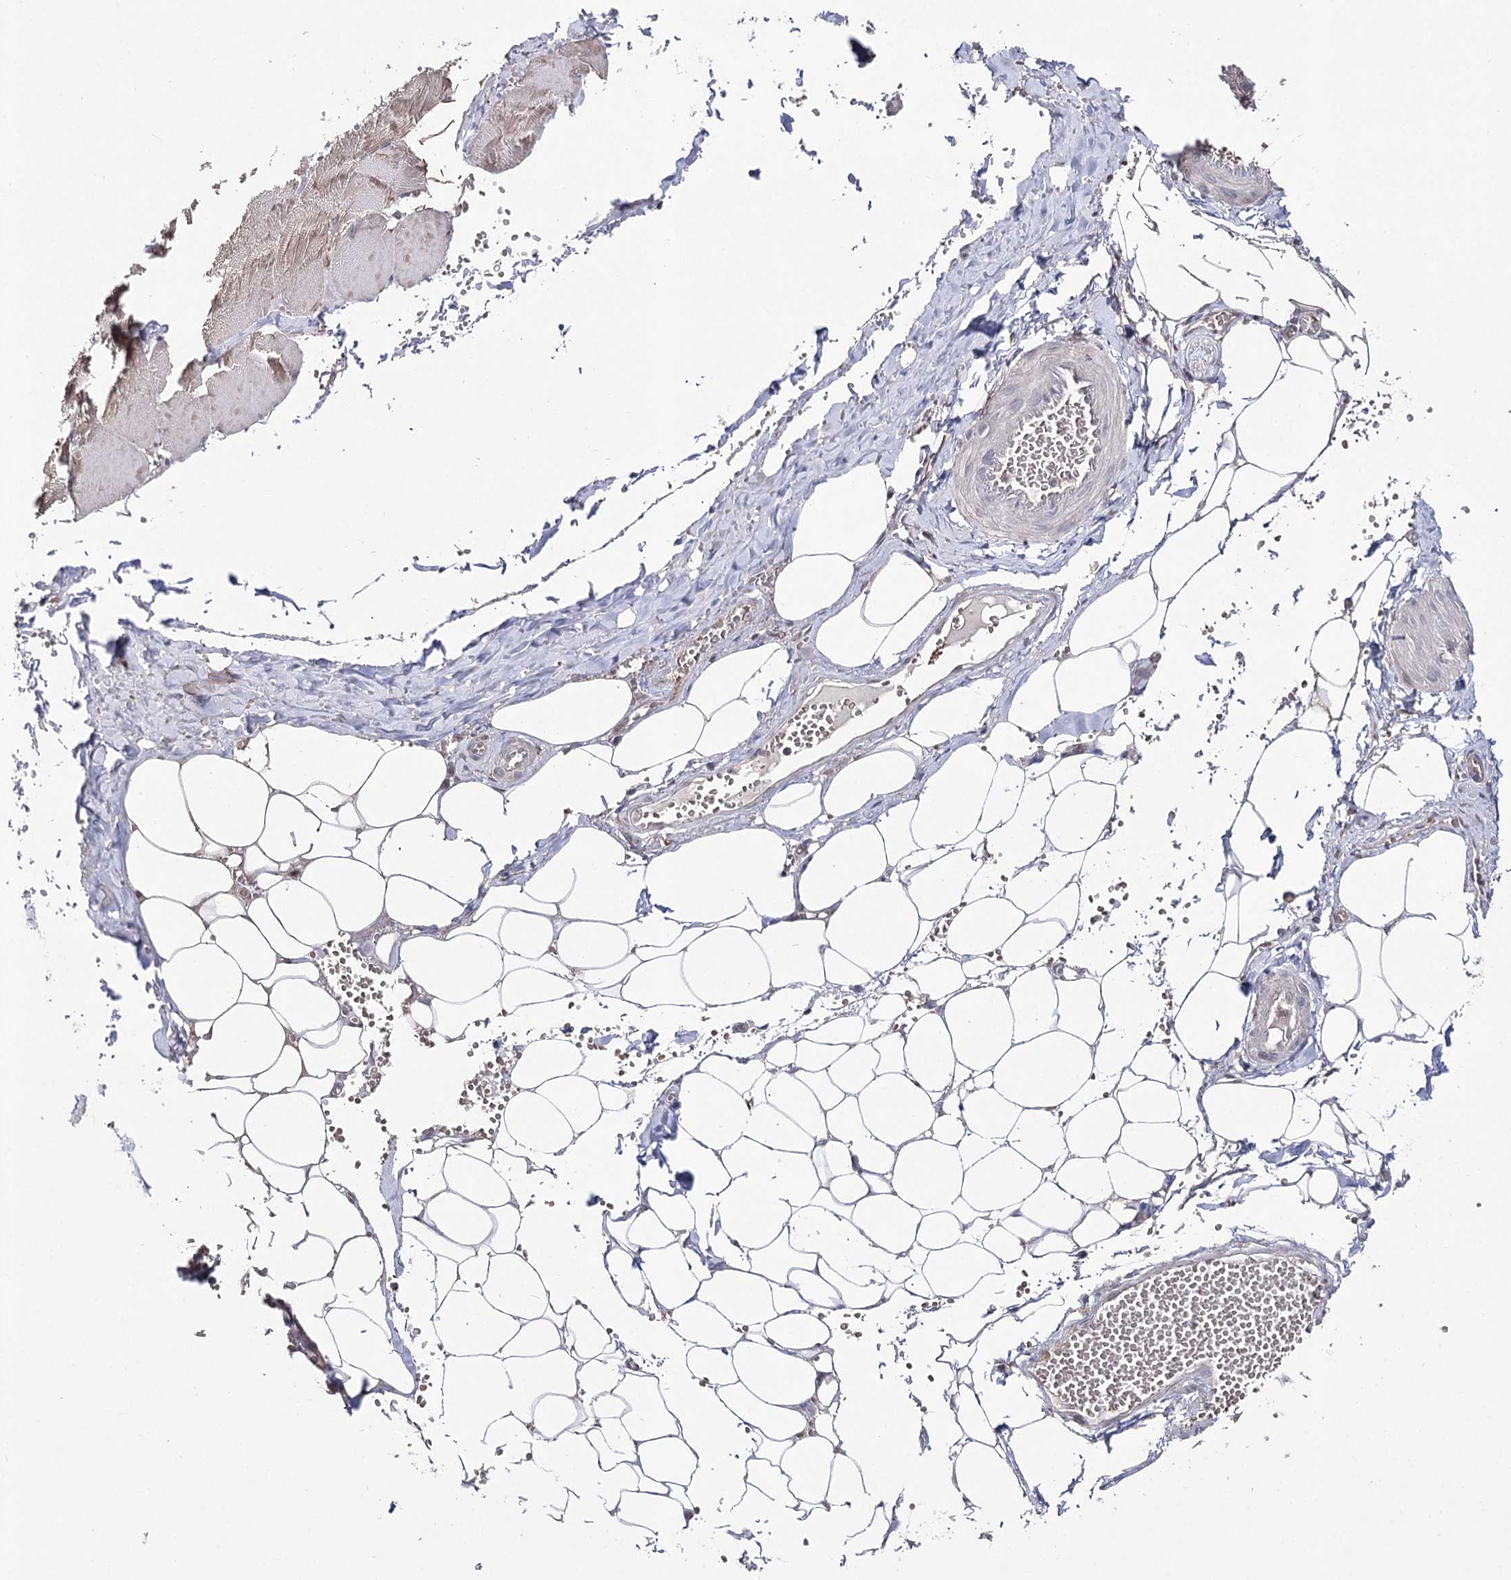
{"staining": {"intensity": "negative", "quantity": "none", "location": "none"}, "tissue": "adipose tissue", "cell_type": "Adipocytes", "image_type": "normal", "snomed": [{"axis": "morphology", "description": "Normal tissue, NOS"}, {"axis": "topography", "description": "Skeletal muscle"}, {"axis": "topography", "description": "Peripheral nerve tissue"}], "caption": "Adipocytes show no significant staining in unremarkable adipose tissue. (Stains: DAB (3,3'-diaminobenzidine) immunohistochemistry (IHC) with hematoxylin counter stain, Microscopy: brightfield microscopy at high magnification).", "gene": "HSD11B2", "patient": {"sex": "female", "age": 55}}